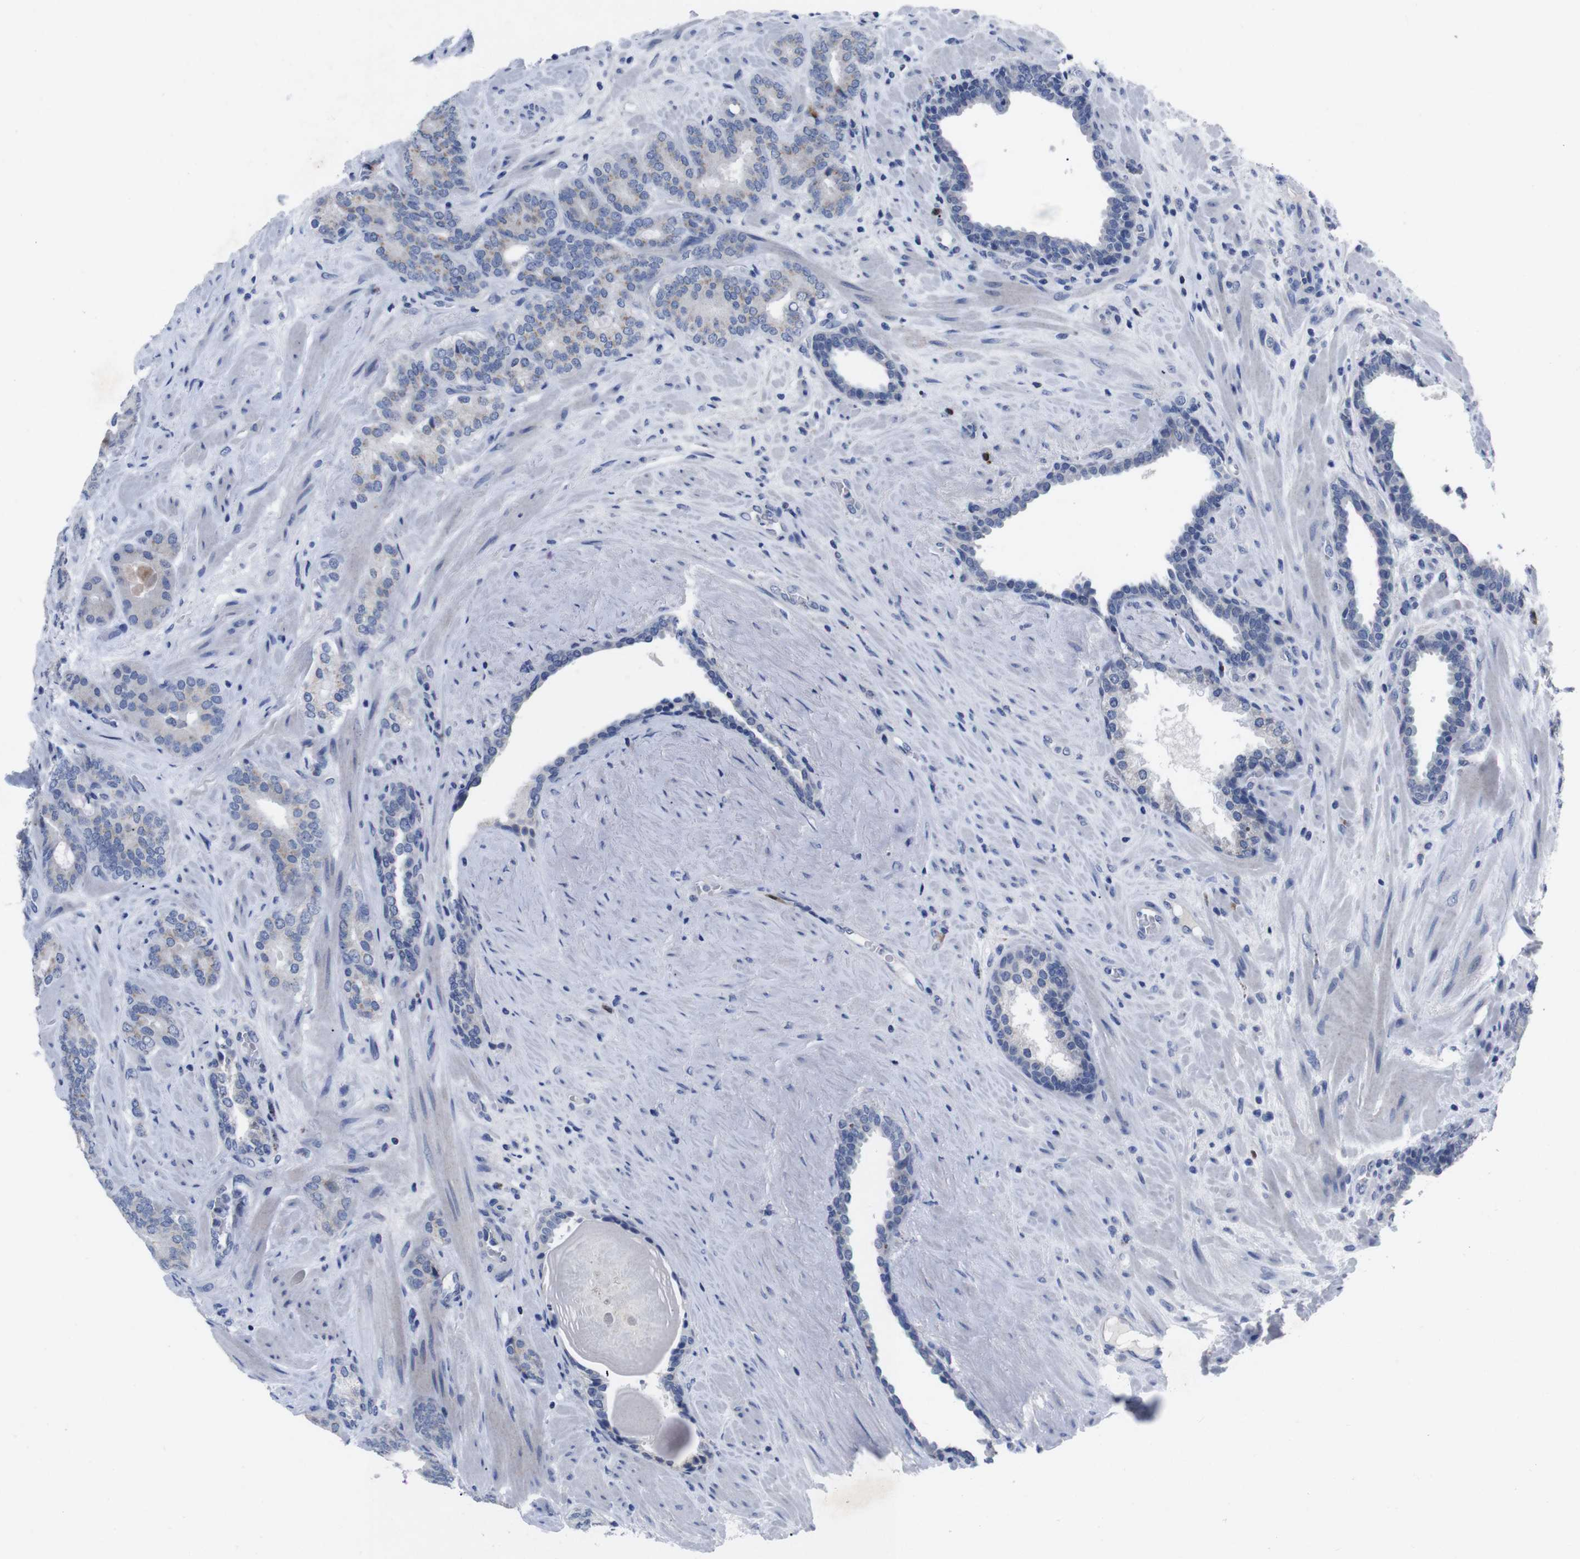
{"staining": {"intensity": "negative", "quantity": "none", "location": "none"}, "tissue": "prostate cancer", "cell_type": "Tumor cells", "image_type": "cancer", "snomed": [{"axis": "morphology", "description": "Adenocarcinoma, Low grade"}, {"axis": "topography", "description": "Prostate"}], "caption": "IHC of prostate cancer exhibits no staining in tumor cells.", "gene": "IRF4", "patient": {"sex": "male", "age": 63}}